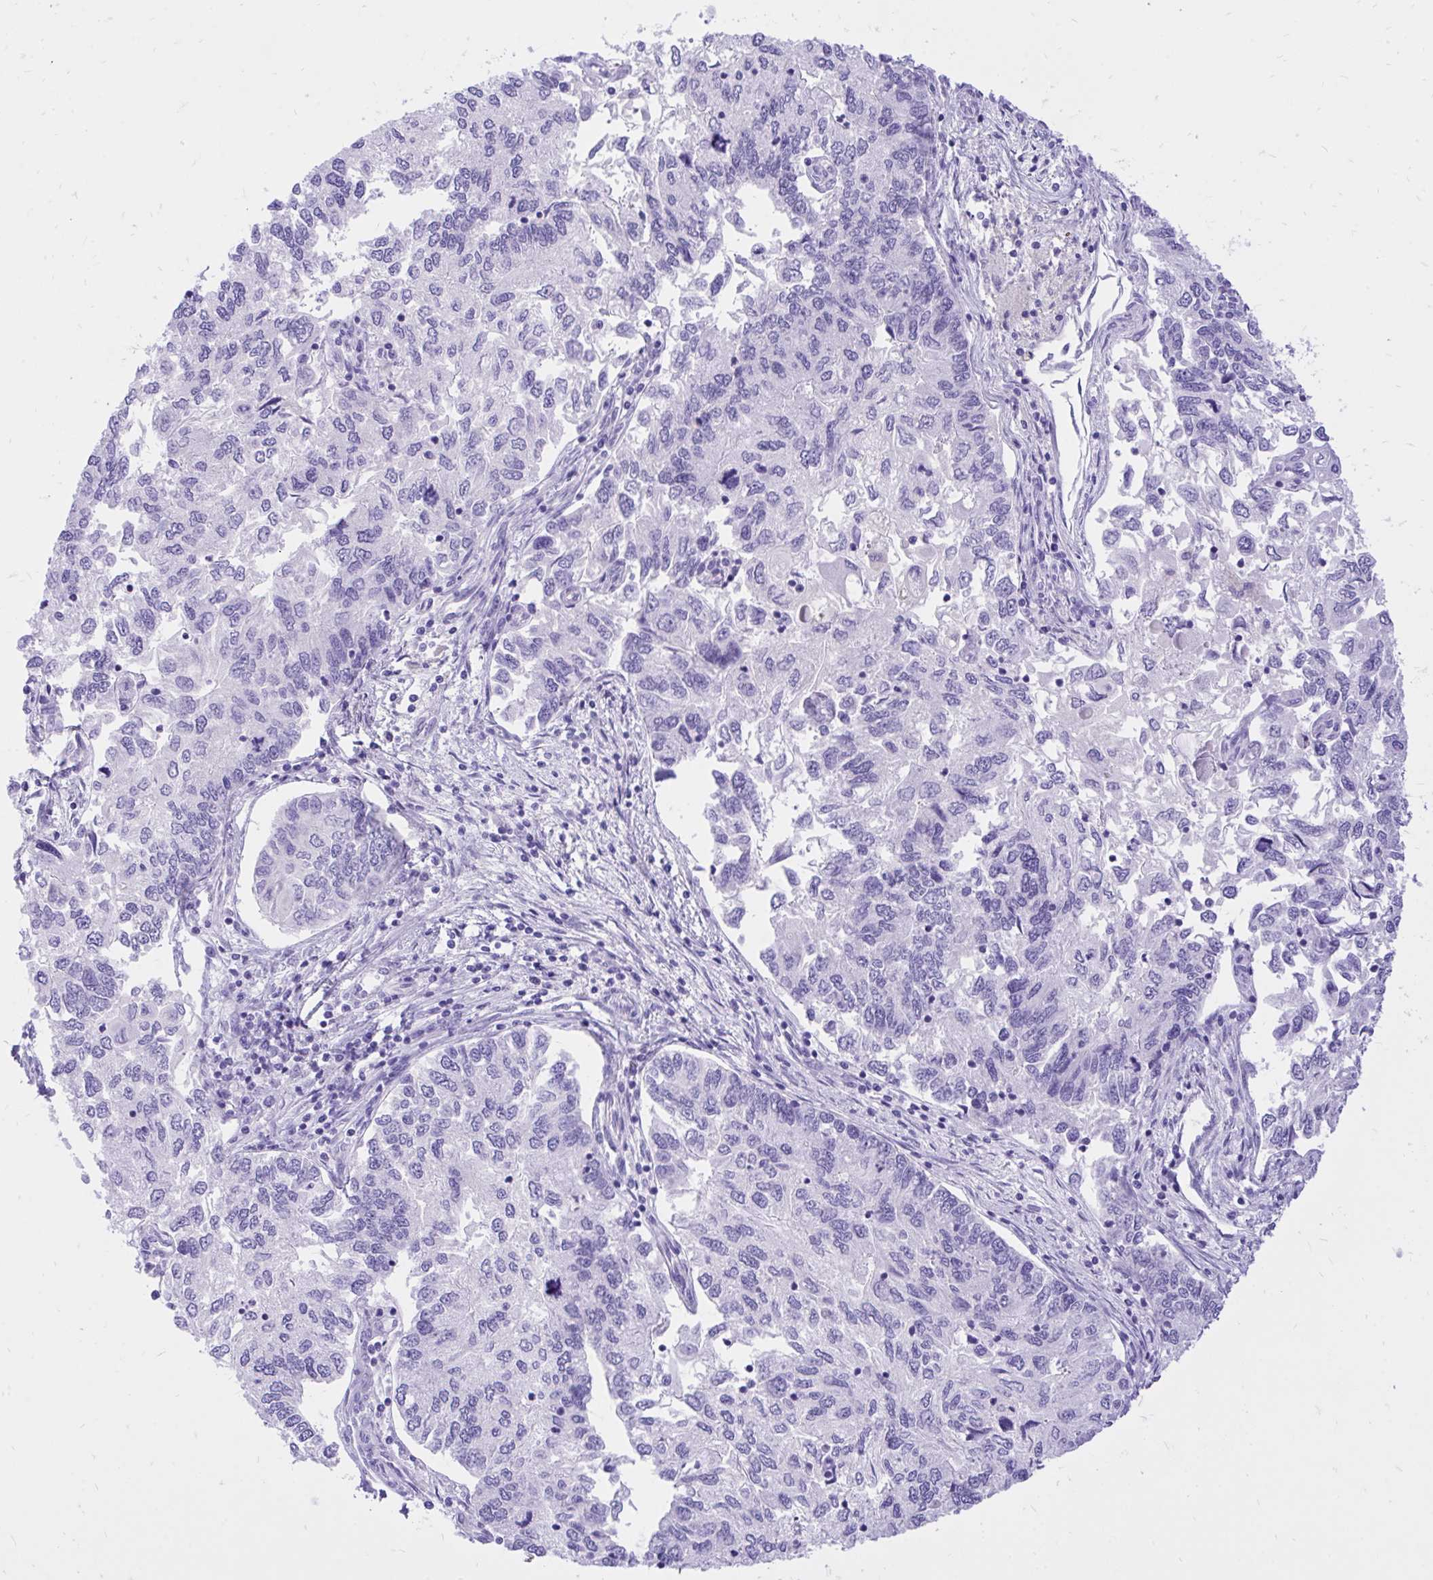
{"staining": {"intensity": "negative", "quantity": "none", "location": "none"}, "tissue": "endometrial cancer", "cell_type": "Tumor cells", "image_type": "cancer", "snomed": [{"axis": "morphology", "description": "Carcinoma, NOS"}, {"axis": "topography", "description": "Uterus"}], "caption": "Tumor cells are negative for brown protein staining in endometrial cancer. (DAB immunohistochemistry (IHC) with hematoxylin counter stain).", "gene": "MON1A", "patient": {"sex": "female", "age": 76}}